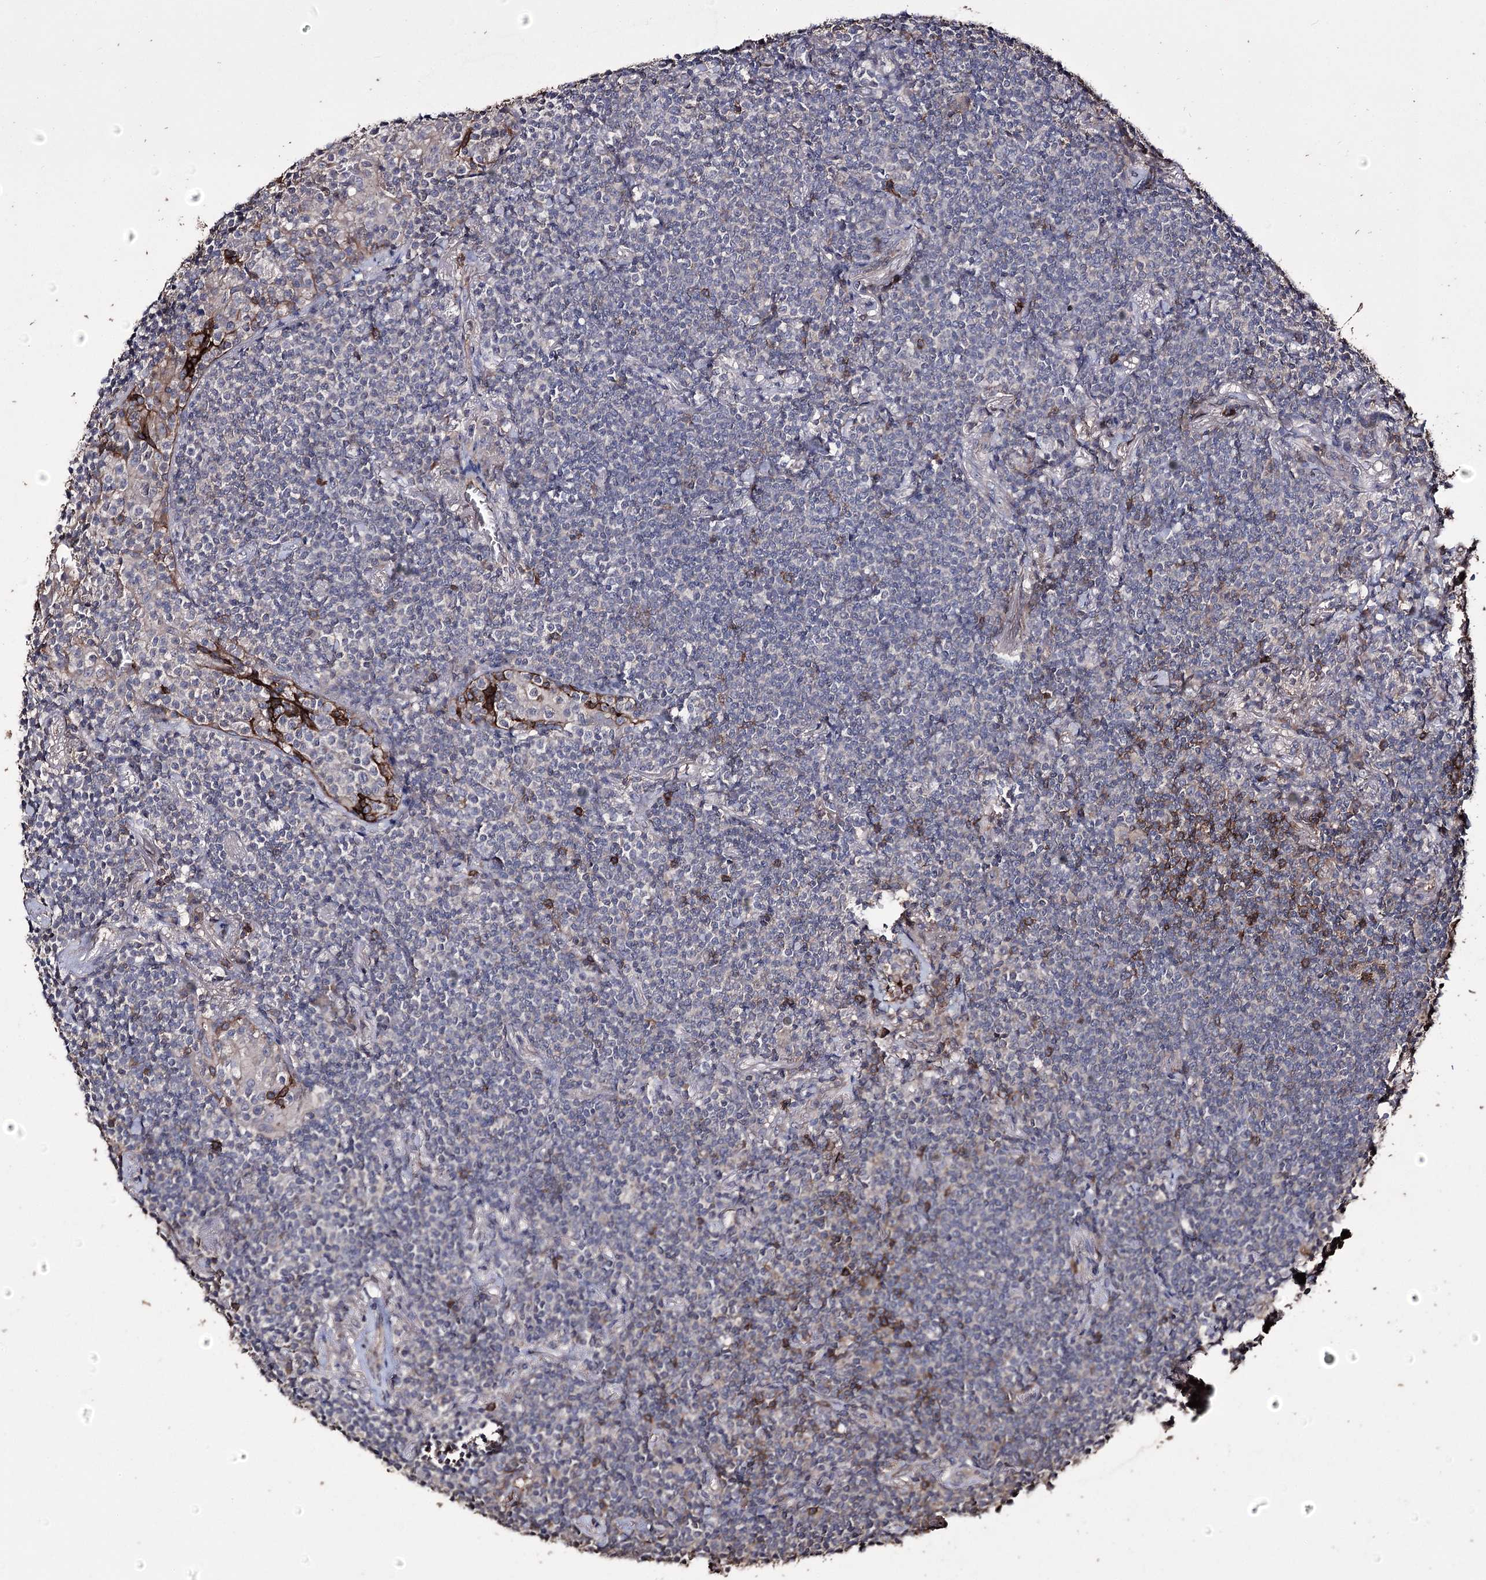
{"staining": {"intensity": "negative", "quantity": "none", "location": "none"}, "tissue": "lymphoma", "cell_type": "Tumor cells", "image_type": "cancer", "snomed": [{"axis": "morphology", "description": "Malignant lymphoma, non-Hodgkin's type, Low grade"}, {"axis": "topography", "description": "Lung"}], "caption": "DAB (3,3'-diaminobenzidine) immunohistochemical staining of lymphoma demonstrates no significant positivity in tumor cells.", "gene": "ZNF662", "patient": {"sex": "female", "age": 71}}